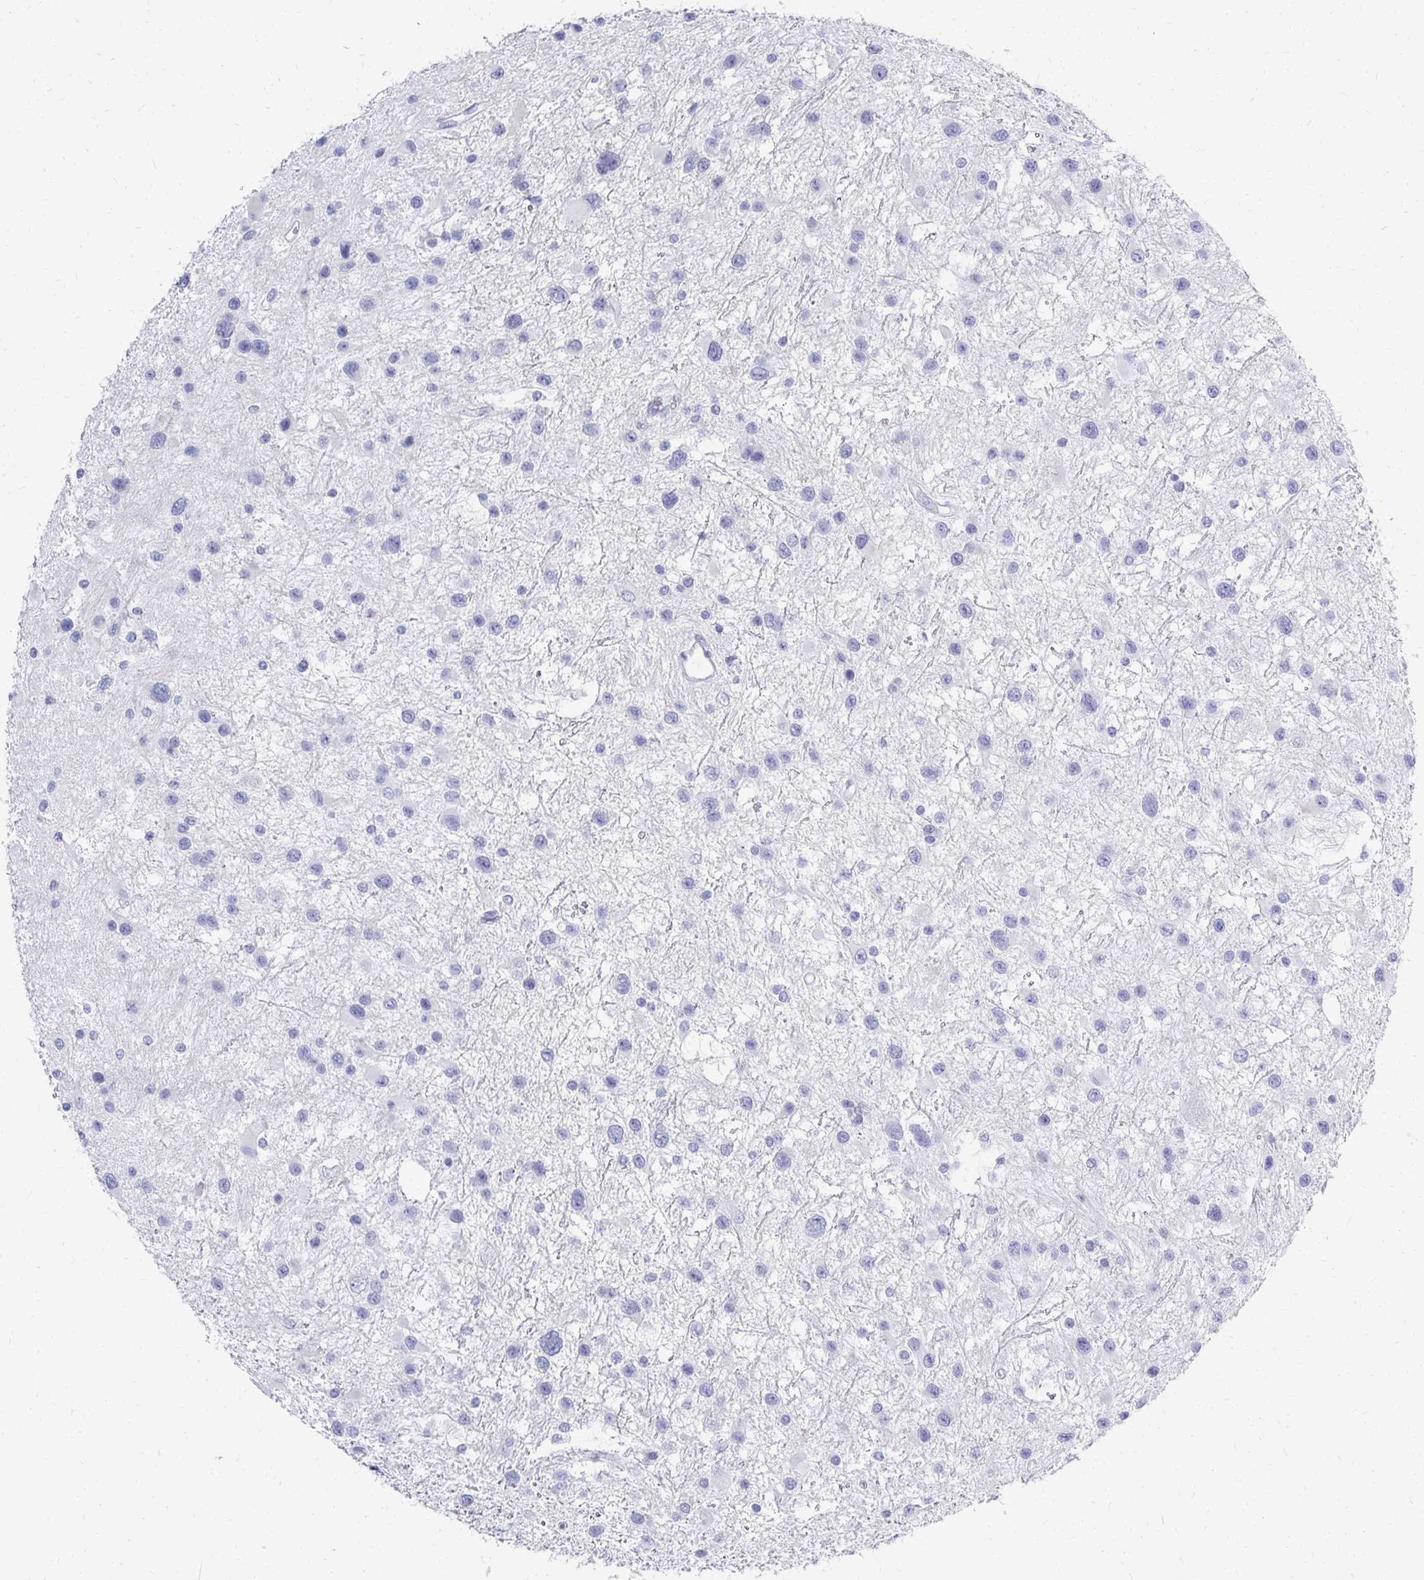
{"staining": {"intensity": "negative", "quantity": "none", "location": "none"}, "tissue": "glioma", "cell_type": "Tumor cells", "image_type": "cancer", "snomed": [{"axis": "morphology", "description": "Glioma, malignant, Low grade"}, {"axis": "topography", "description": "Brain"}], "caption": "Tumor cells show no significant expression in malignant low-grade glioma.", "gene": "SYCP3", "patient": {"sex": "female", "age": 32}}